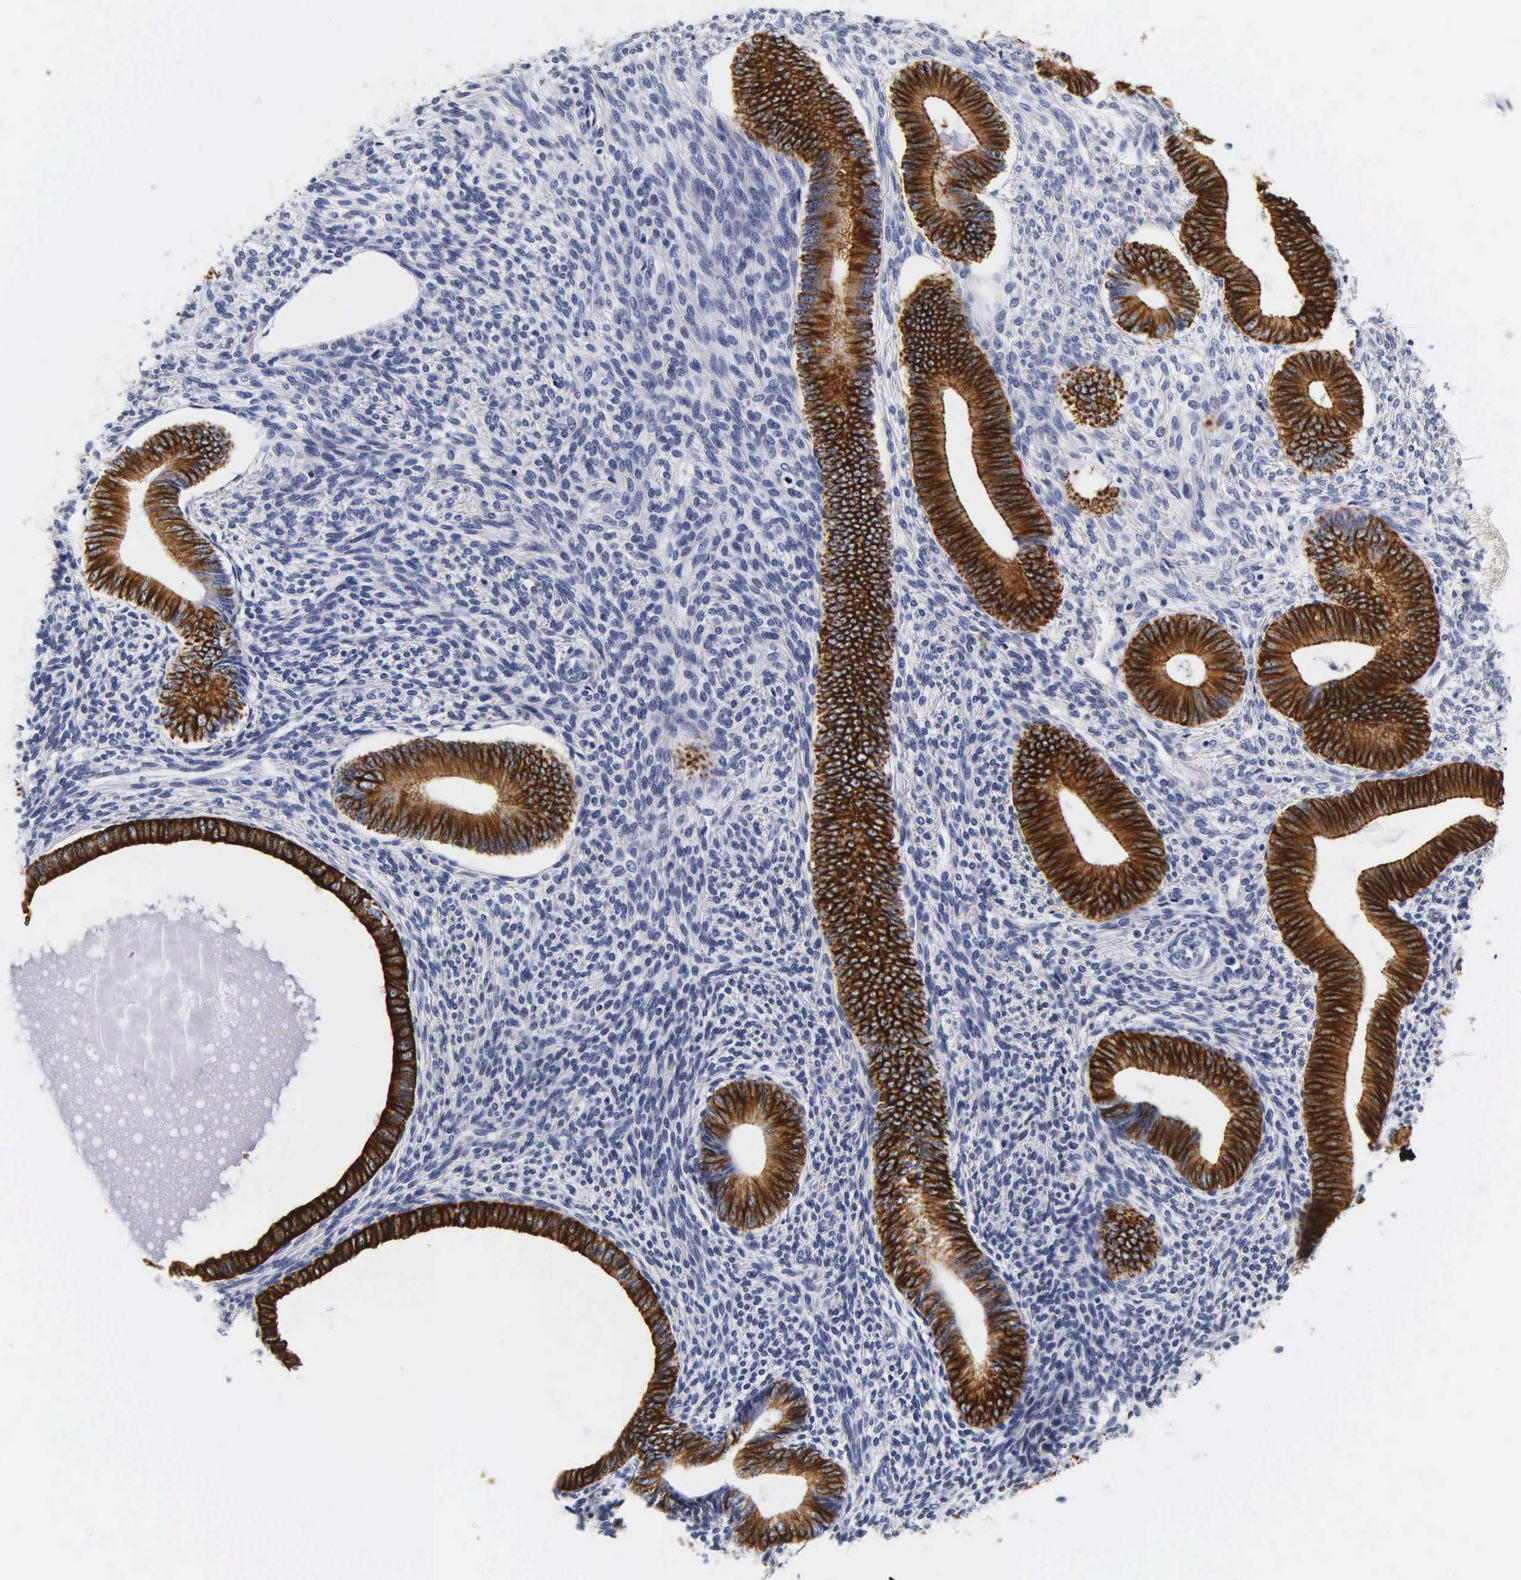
{"staining": {"intensity": "negative", "quantity": "none", "location": "none"}, "tissue": "endometrium", "cell_type": "Cells in endometrial stroma", "image_type": "normal", "snomed": [{"axis": "morphology", "description": "Normal tissue, NOS"}, {"axis": "topography", "description": "Endometrium"}], "caption": "Immunohistochemistry (IHC) micrograph of normal endometrium: endometrium stained with DAB (3,3'-diaminobenzidine) demonstrates no significant protein staining in cells in endometrial stroma.", "gene": "KRT18", "patient": {"sex": "female", "age": 82}}